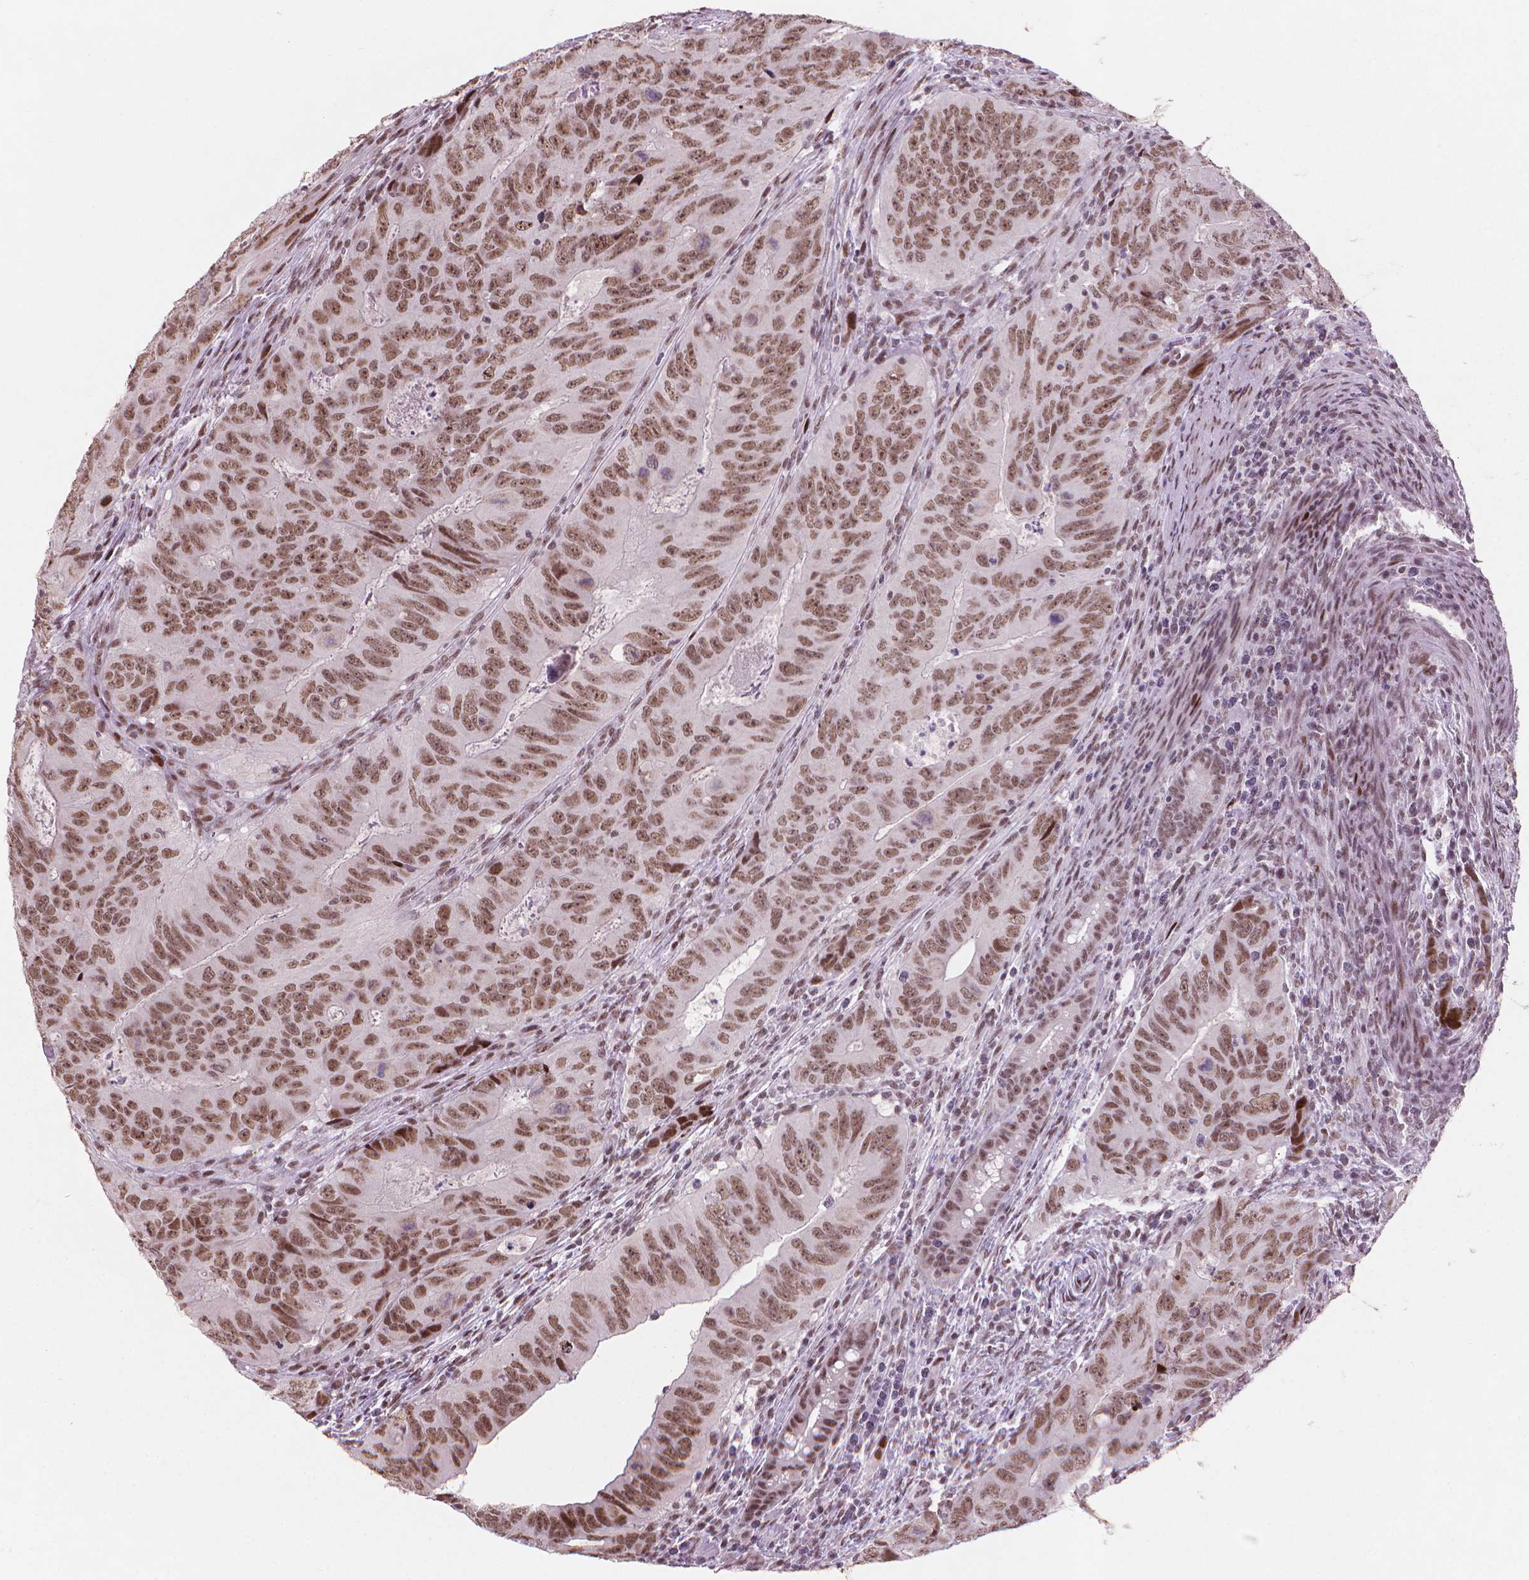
{"staining": {"intensity": "moderate", "quantity": ">75%", "location": "nuclear"}, "tissue": "colorectal cancer", "cell_type": "Tumor cells", "image_type": "cancer", "snomed": [{"axis": "morphology", "description": "Adenocarcinoma, NOS"}, {"axis": "topography", "description": "Colon"}], "caption": "Moderate nuclear expression for a protein is seen in approximately >75% of tumor cells of adenocarcinoma (colorectal) using immunohistochemistry (IHC).", "gene": "HES7", "patient": {"sex": "male", "age": 79}}